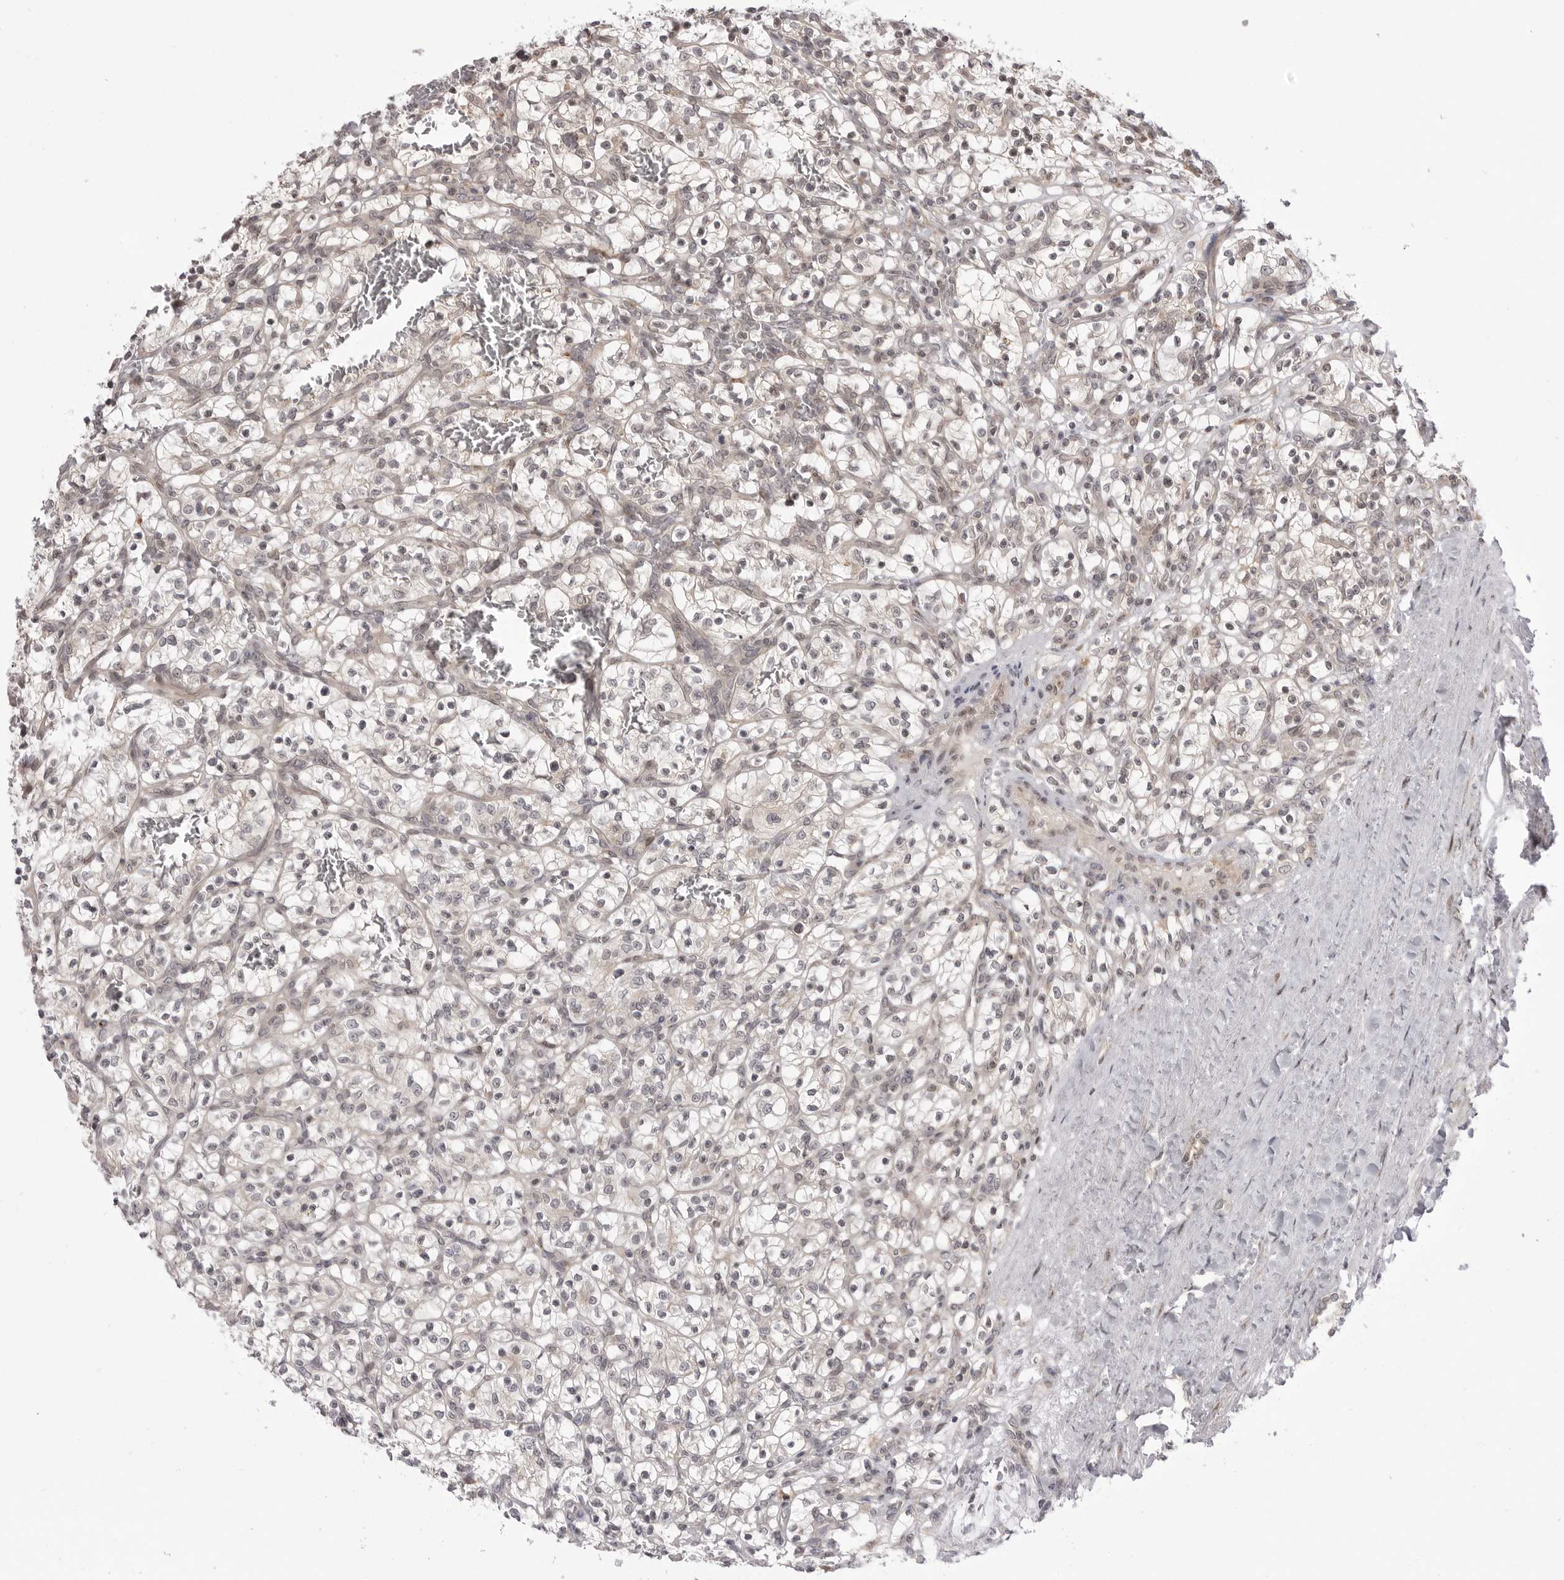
{"staining": {"intensity": "negative", "quantity": "none", "location": "none"}, "tissue": "renal cancer", "cell_type": "Tumor cells", "image_type": "cancer", "snomed": [{"axis": "morphology", "description": "Adenocarcinoma, NOS"}, {"axis": "topography", "description": "Kidney"}], "caption": "A photomicrograph of adenocarcinoma (renal) stained for a protein exhibits no brown staining in tumor cells.", "gene": "PTK2B", "patient": {"sex": "female", "age": 57}}